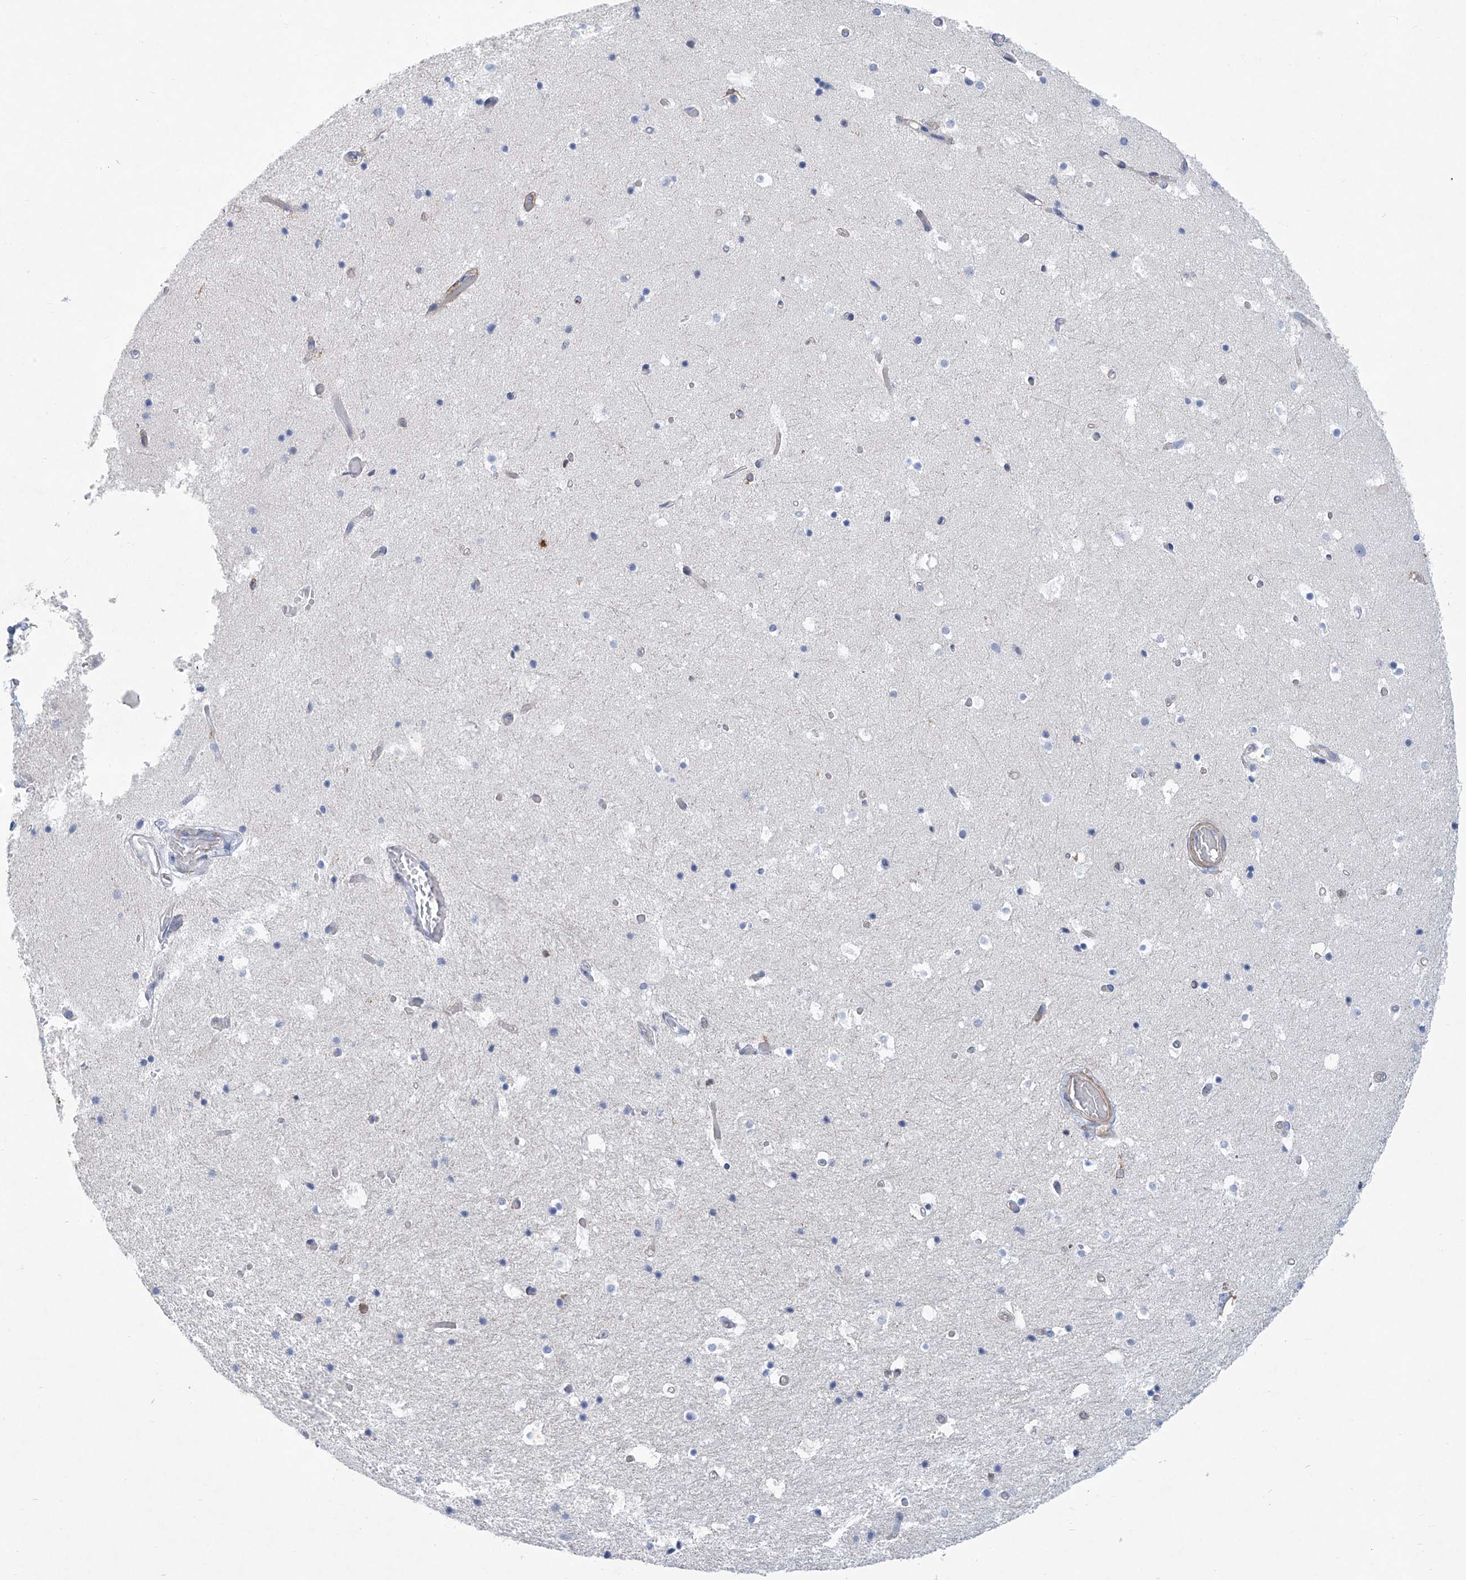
{"staining": {"intensity": "negative", "quantity": "none", "location": "none"}, "tissue": "hippocampus", "cell_type": "Glial cells", "image_type": "normal", "snomed": [{"axis": "morphology", "description": "Normal tissue, NOS"}, {"axis": "topography", "description": "Hippocampus"}], "caption": "The immunohistochemistry (IHC) histopathology image has no significant positivity in glial cells of hippocampus.", "gene": "TNN", "patient": {"sex": "female", "age": 52}}